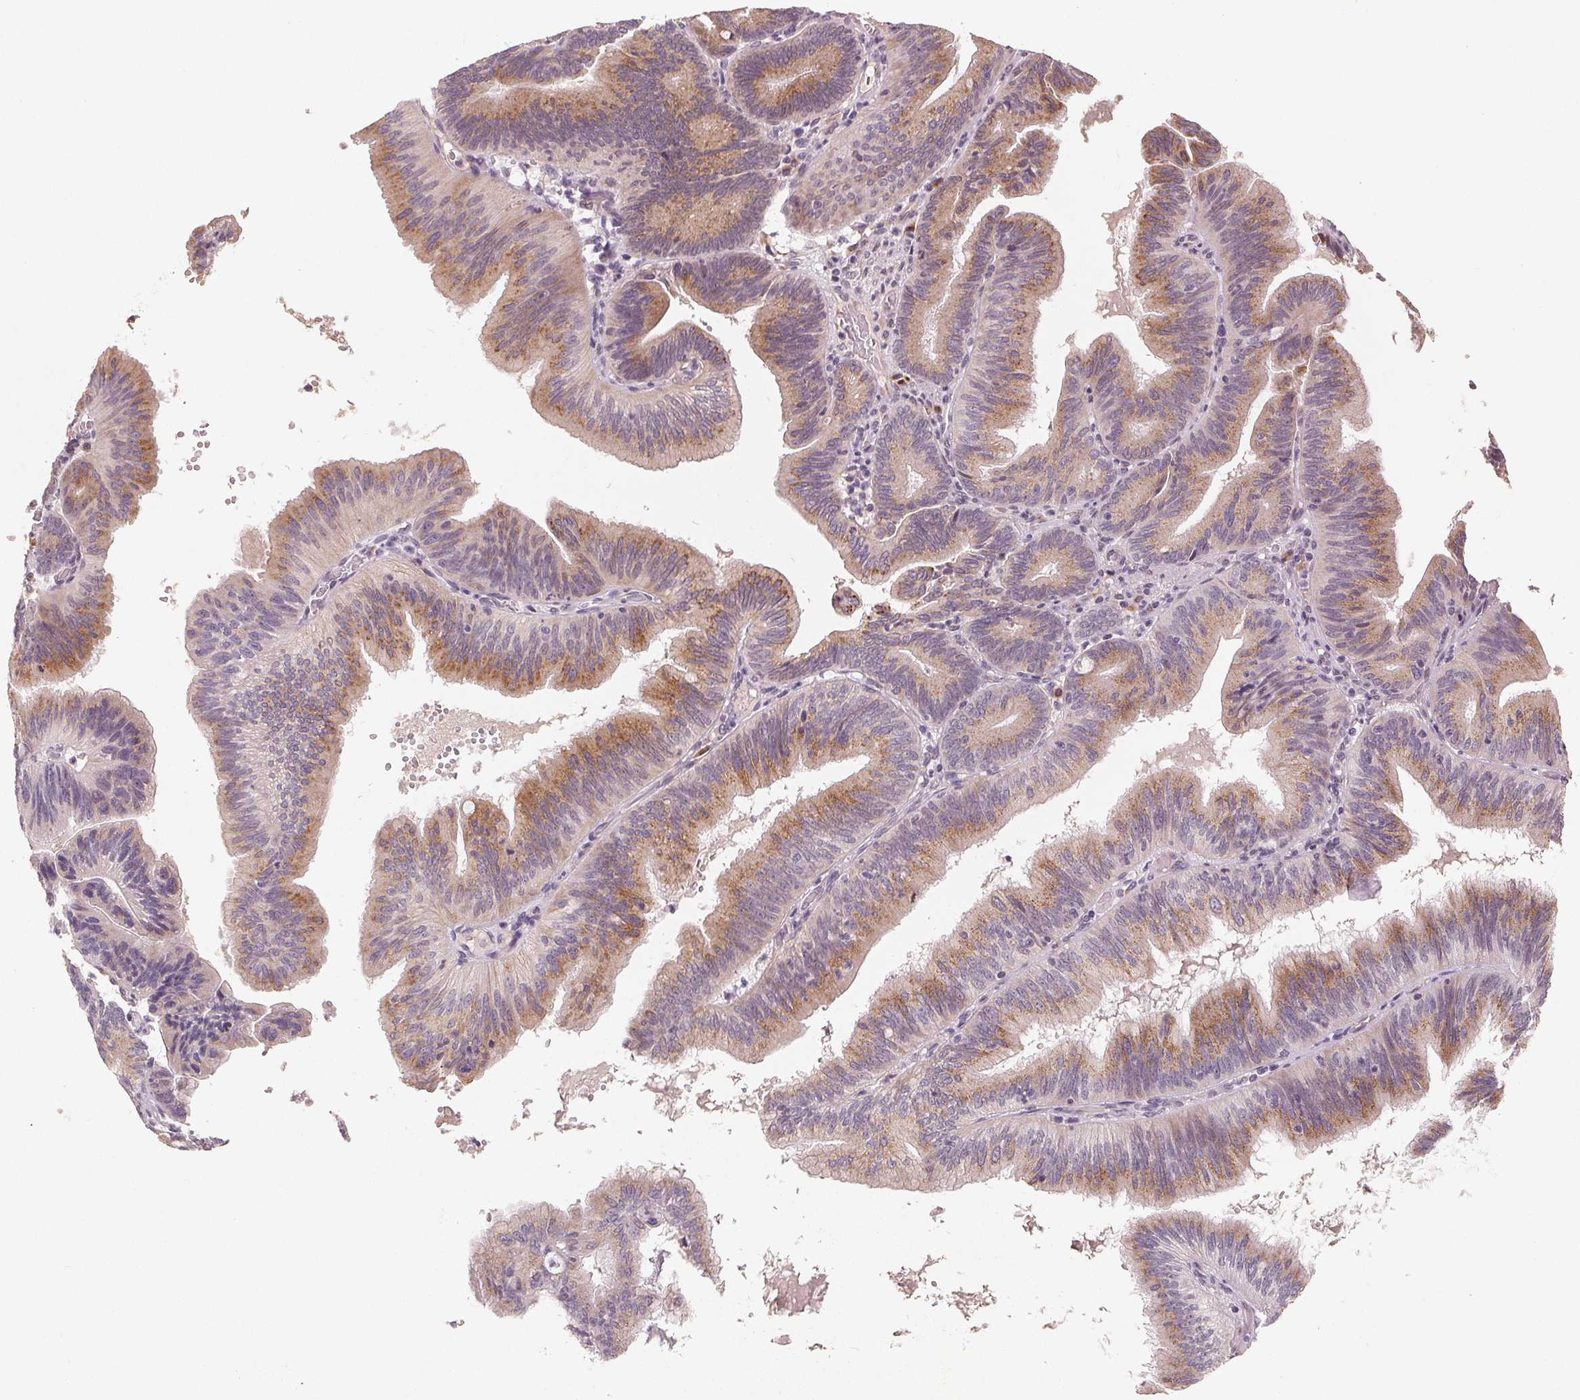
{"staining": {"intensity": "moderate", "quantity": "25%-75%", "location": "cytoplasmic/membranous"}, "tissue": "pancreatic cancer", "cell_type": "Tumor cells", "image_type": "cancer", "snomed": [{"axis": "morphology", "description": "Adenocarcinoma, NOS"}, {"axis": "topography", "description": "Pancreas"}], "caption": "A high-resolution histopathology image shows immunohistochemistry staining of pancreatic adenocarcinoma, which displays moderate cytoplasmic/membranous expression in about 25%-75% of tumor cells.", "gene": "TMSB15B", "patient": {"sex": "male", "age": 82}}